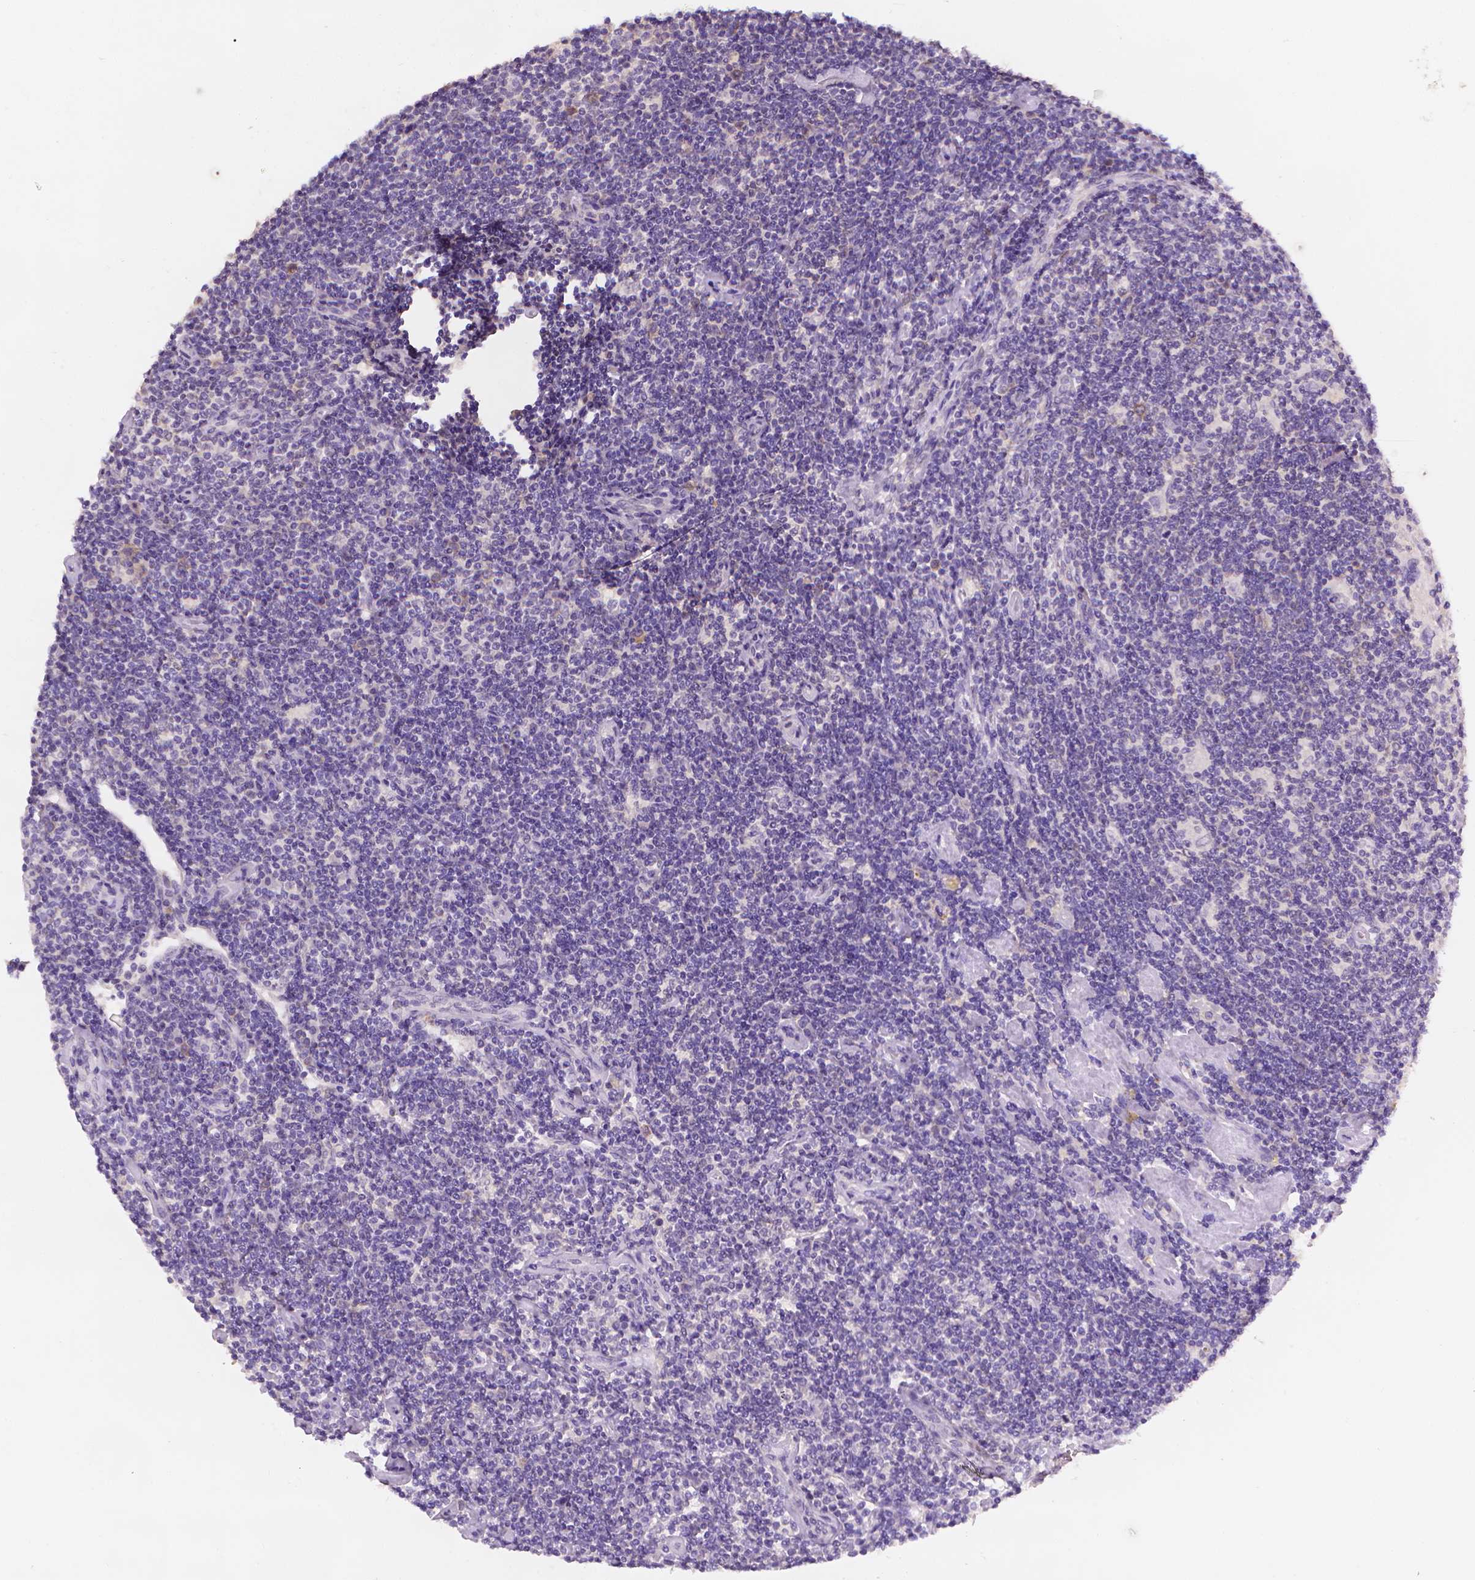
{"staining": {"intensity": "negative", "quantity": "none", "location": "none"}, "tissue": "lymphoma", "cell_type": "Tumor cells", "image_type": "cancer", "snomed": [{"axis": "morphology", "description": "Hodgkin's disease, NOS"}, {"axis": "topography", "description": "Lymph node"}], "caption": "The histopathology image shows no staining of tumor cells in Hodgkin's disease.", "gene": "FASN", "patient": {"sex": "male", "age": 40}}